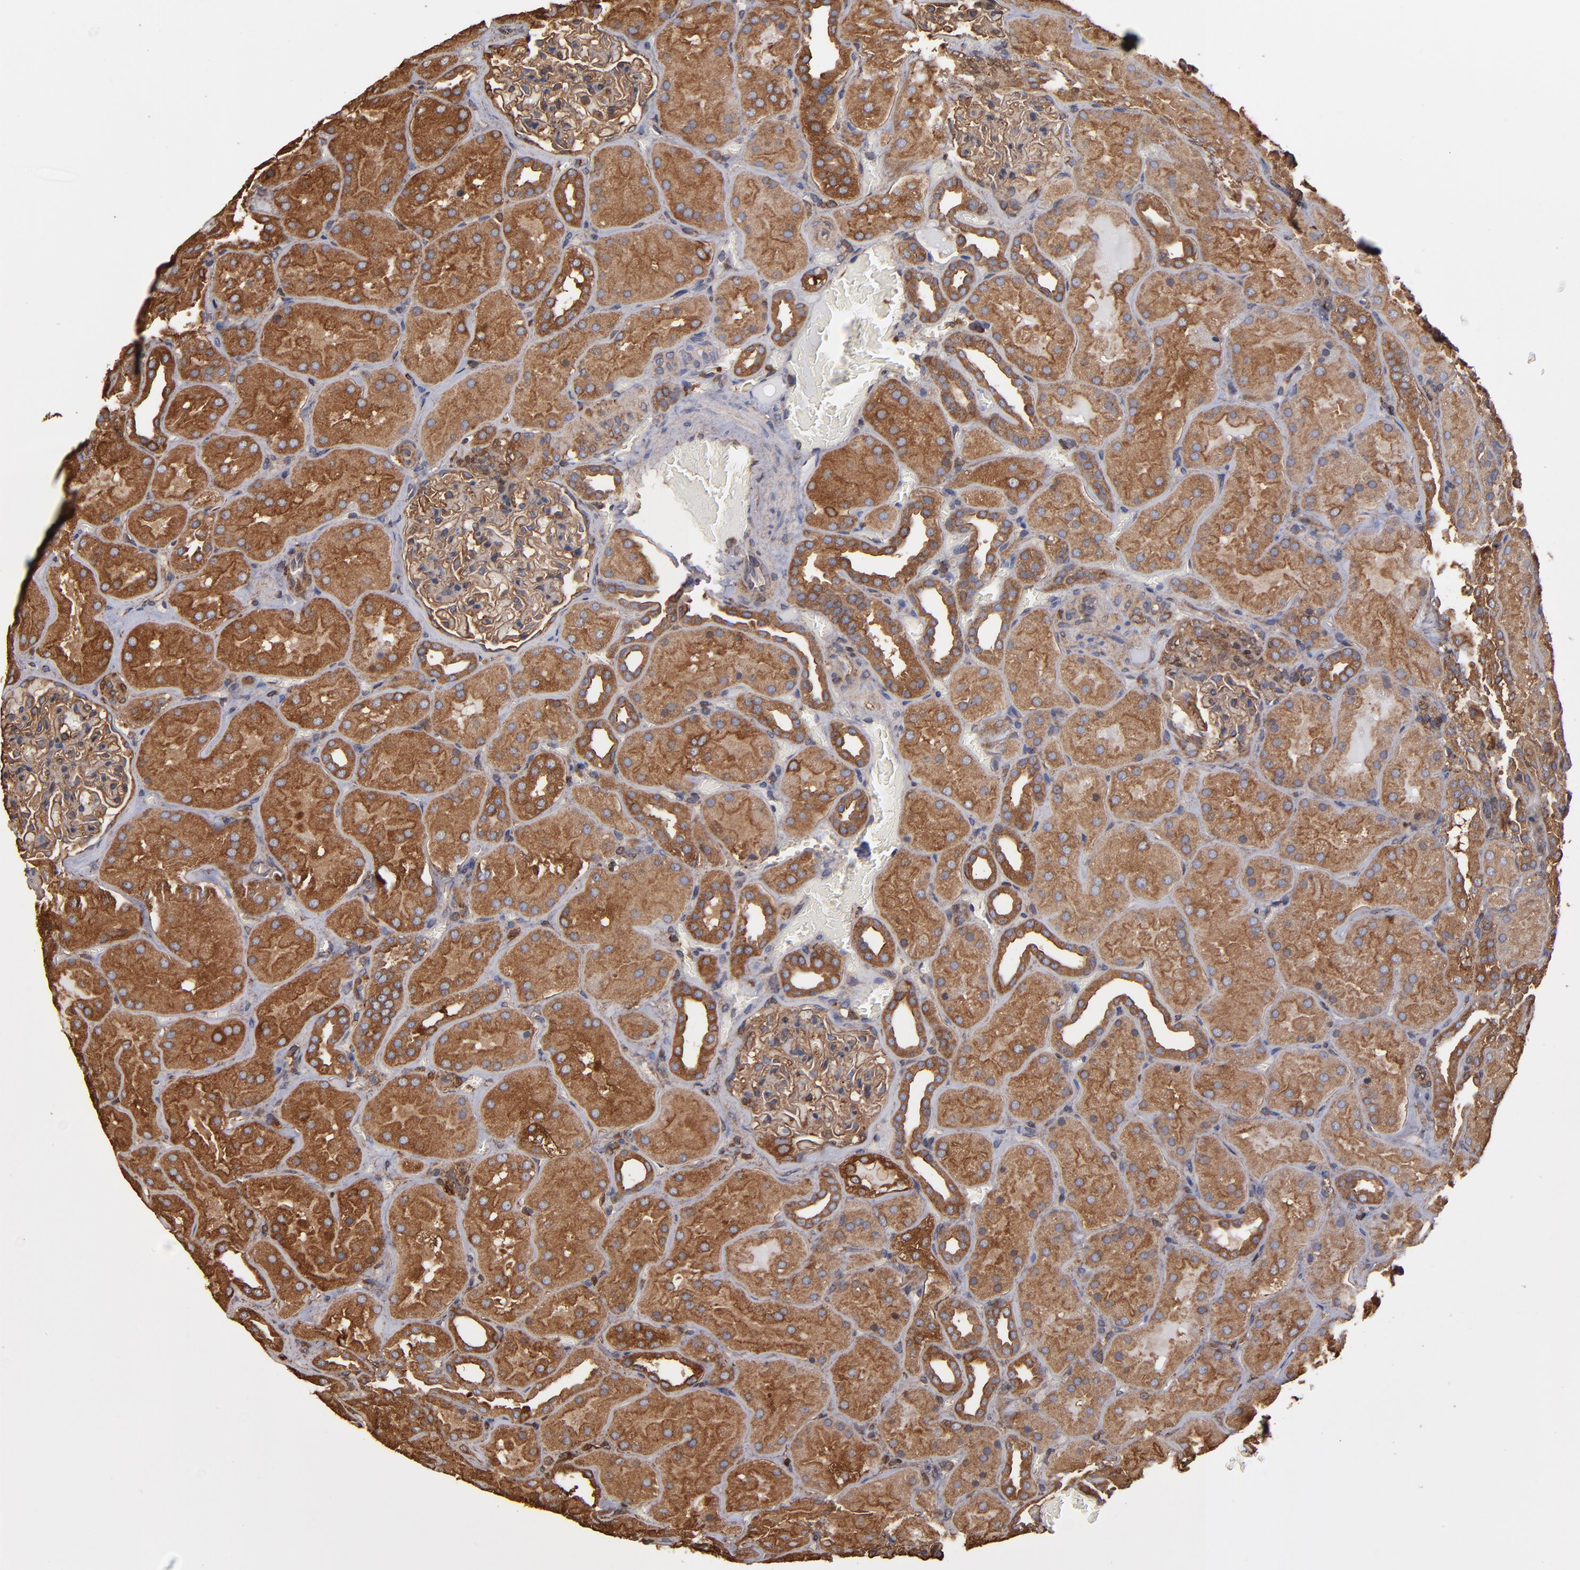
{"staining": {"intensity": "weak", "quantity": ">75%", "location": "cytoplasmic/membranous"}, "tissue": "kidney", "cell_type": "Cells in glomeruli", "image_type": "normal", "snomed": [{"axis": "morphology", "description": "Normal tissue, NOS"}, {"axis": "topography", "description": "Kidney"}], "caption": "Brown immunohistochemical staining in normal kidney exhibits weak cytoplasmic/membranous staining in approximately >75% of cells in glomeruli.", "gene": "ACTN4", "patient": {"sex": "male", "age": 28}}